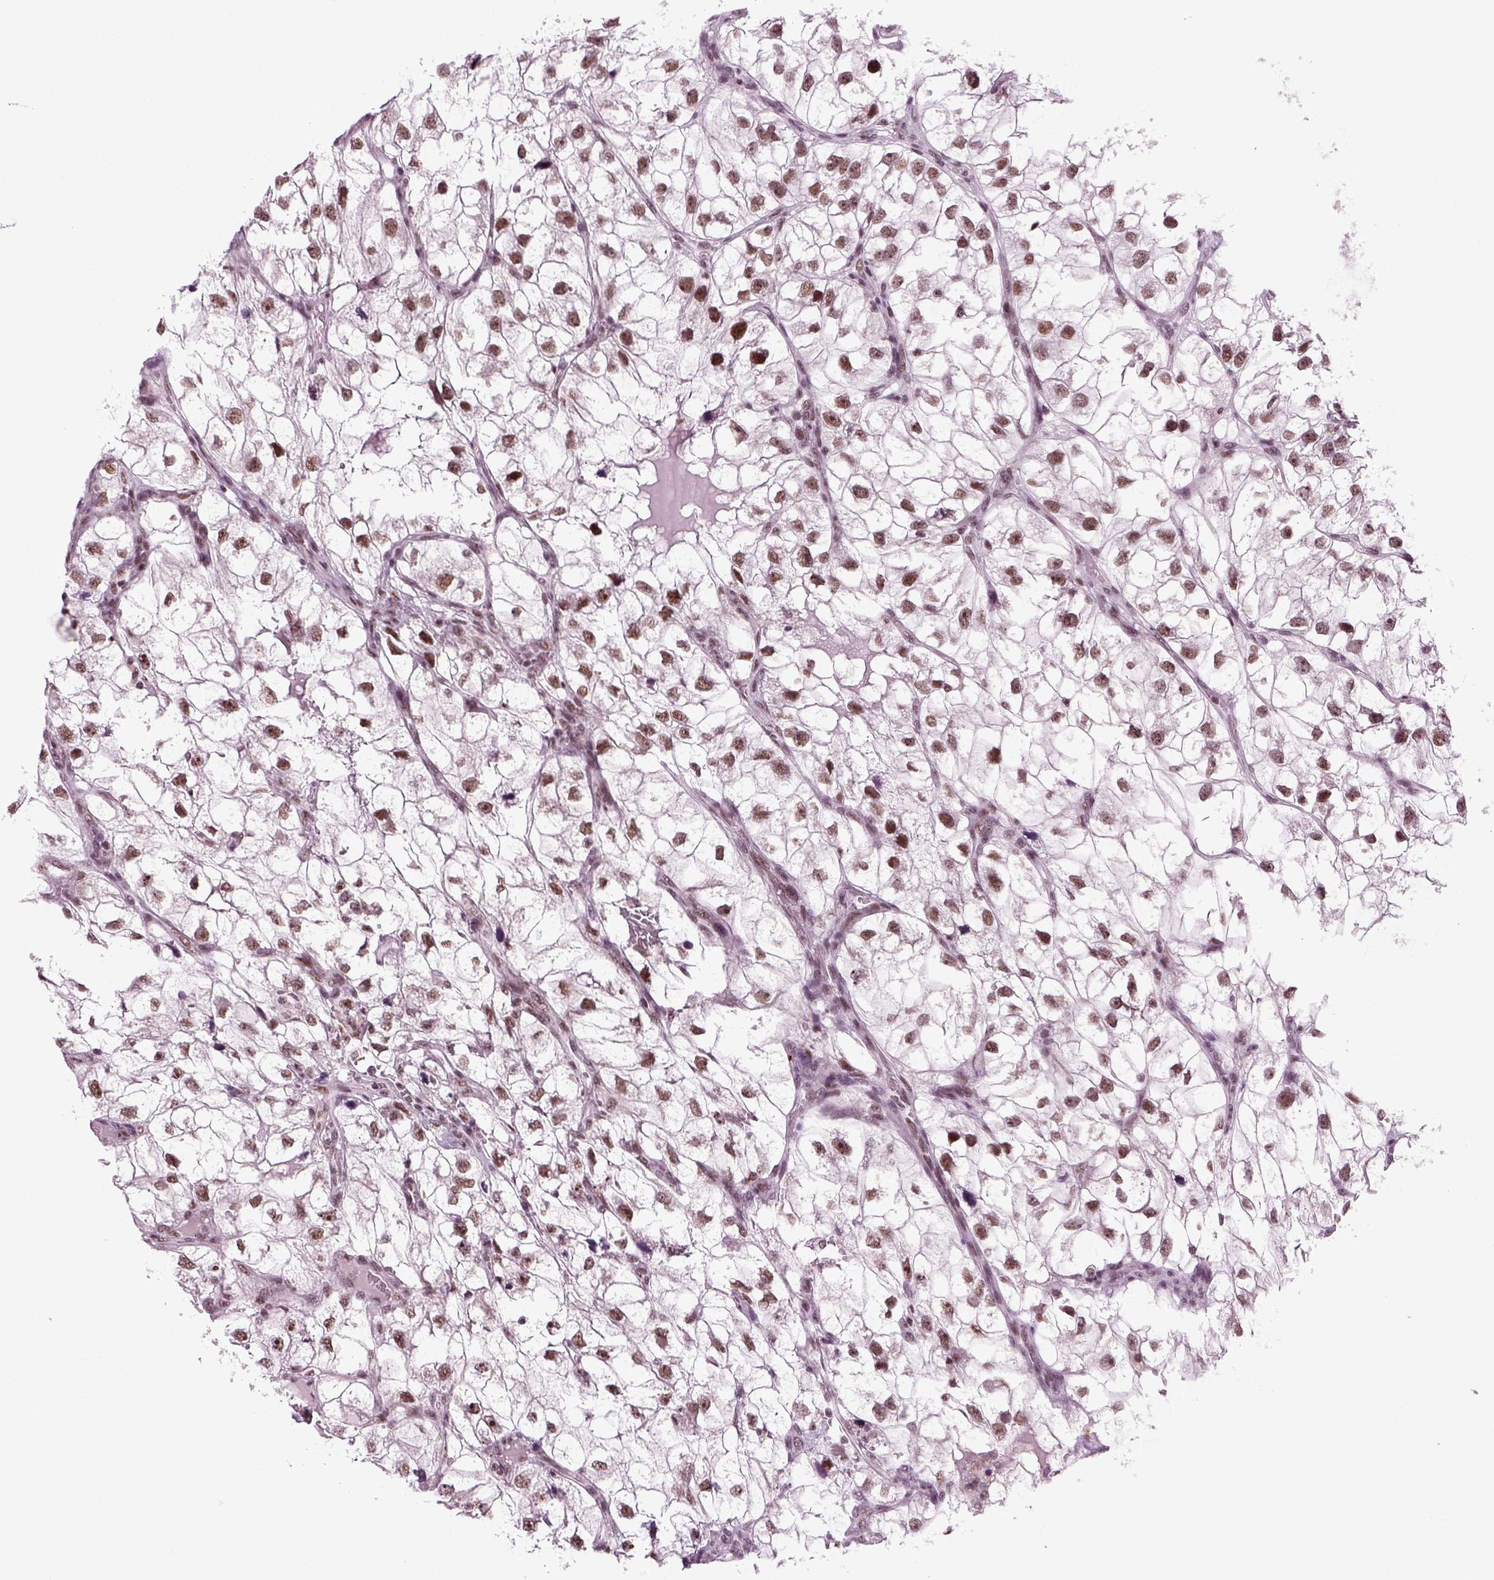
{"staining": {"intensity": "moderate", "quantity": ">75%", "location": "nuclear"}, "tissue": "renal cancer", "cell_type": "Tumor cells", "image_type": "cancer", "snomed": [{"axis": "morphology", "description": "Adenocarcinoma, NOS"}, {"axis": "topography", "description": "Kidney"}], "caption": "Human renal cancer stained with a brown dye reveals moderate nuclear positive staining in about >75% of tumor cells.", "gene": "RCOR3", "patient": {"sex": "male", "age": 59}}